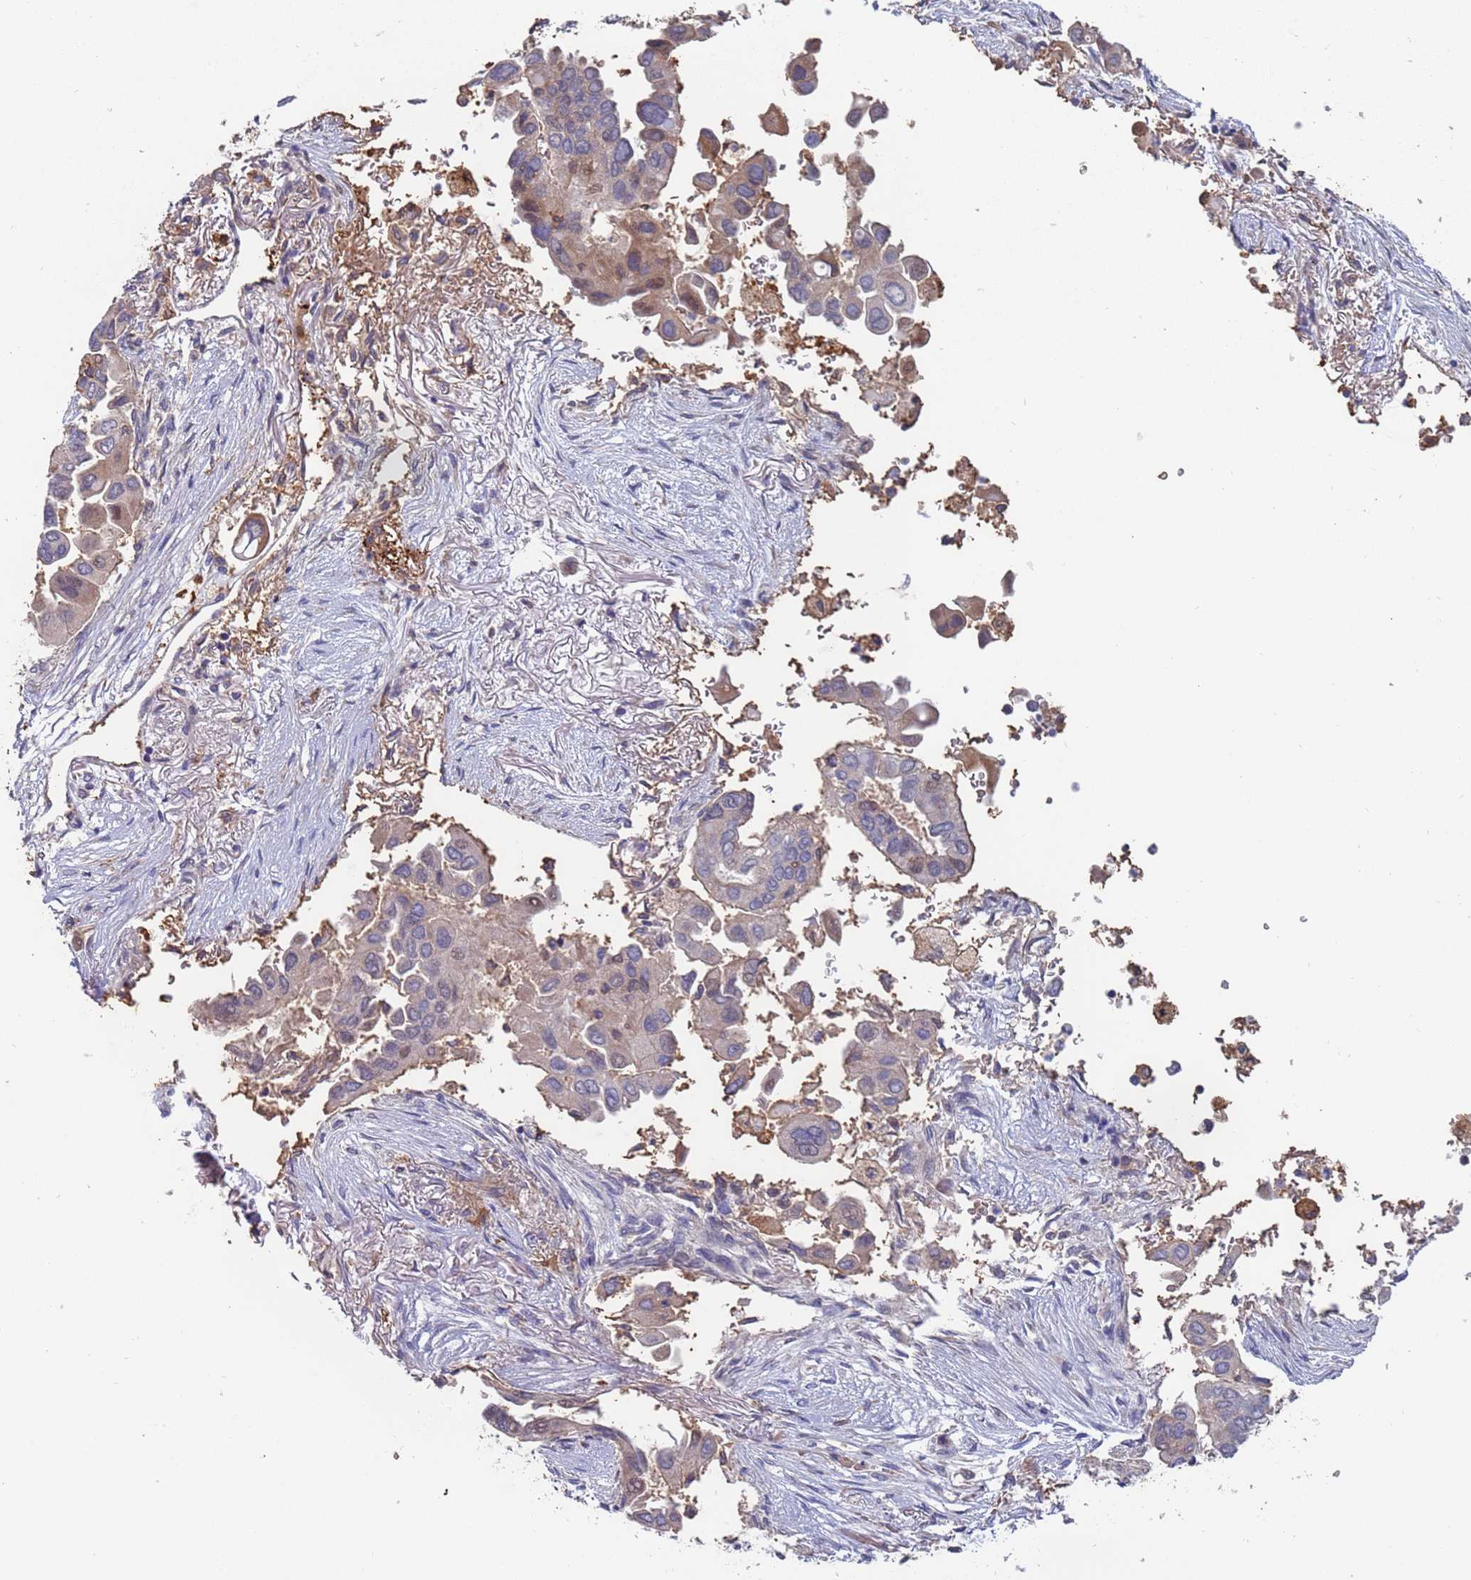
{"staining": {"intensity": "negative", "quantity": "none", "location": "none"}, "tissue": "lung cancer", "cell_type": "Tumor cells", "image_type": "cancer", "snomed": [{"axis": "morphology", "description": "Adenocarcinoma, NOS"}, {"axis": "topography", "description": "Lung"}], "caption": "This is a micrograph of immunohistochemistry staining of lung adenocarcinoma, which shows no expression in tumor cells.", "gene": "MALRD1", "patient": {"sex": "female", "age": 76}}